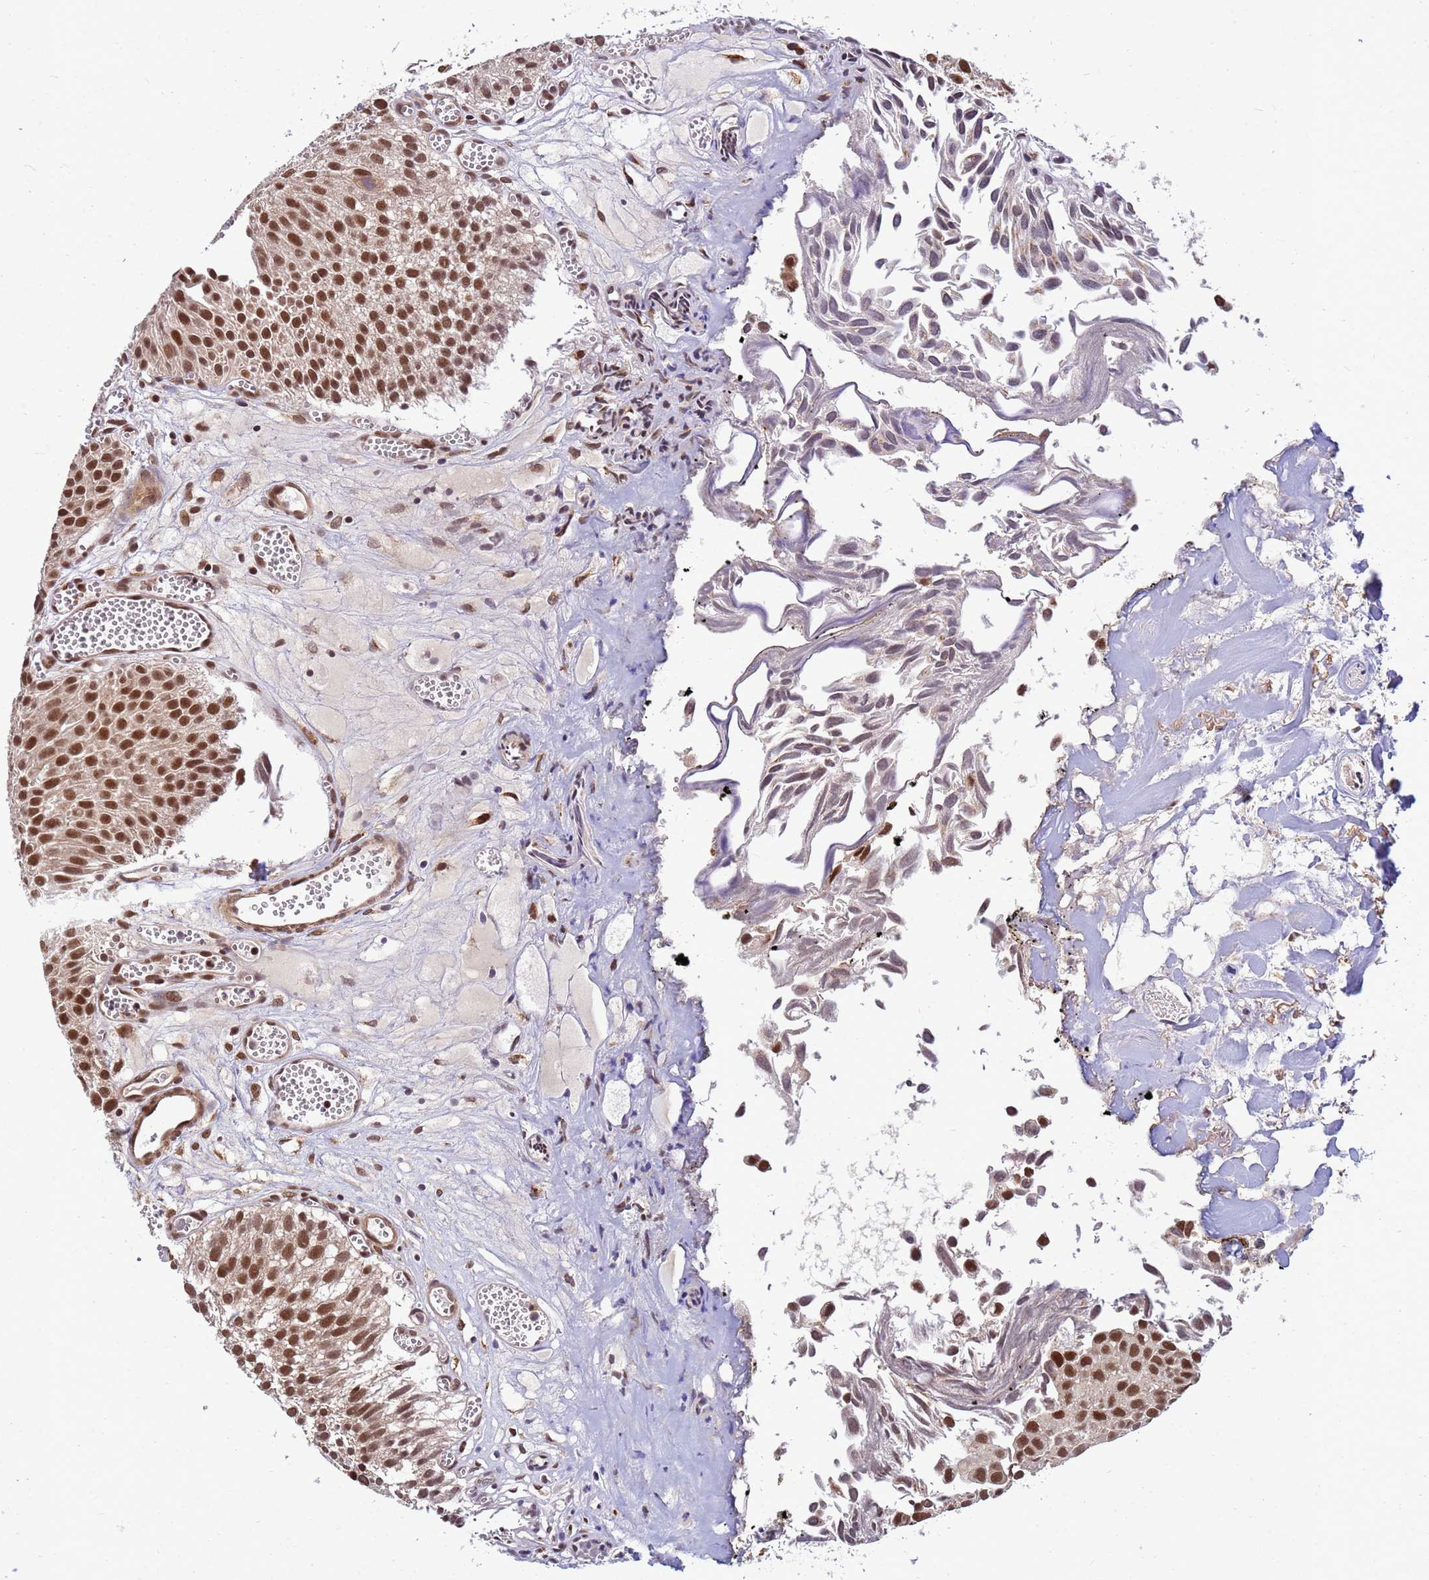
{"staining": {"intensity": "strong", "quantity": ">75%", "location": "nuclear"}, "tissue": "urothelial cancer", "cell_type": "Tumor cells", "image_type": "cancer", "snomed": [{"axis": "morphology", "description": "Urothelial carcinoma, Low grade"}, {"axis": "topography", "description": "Urinary bladder"}], "caption": "Protein analysis of low-grade urothelial carcinoma tissue exhibits strong nuclear staining in approximately >75% of tumor cells. Using DAB (brown) and hematoxylin (blue) stains, captured at high magnification using brightfield microscopy.", "gene": "NCBP2", "patient": {"sex": "male", "age": 88}}